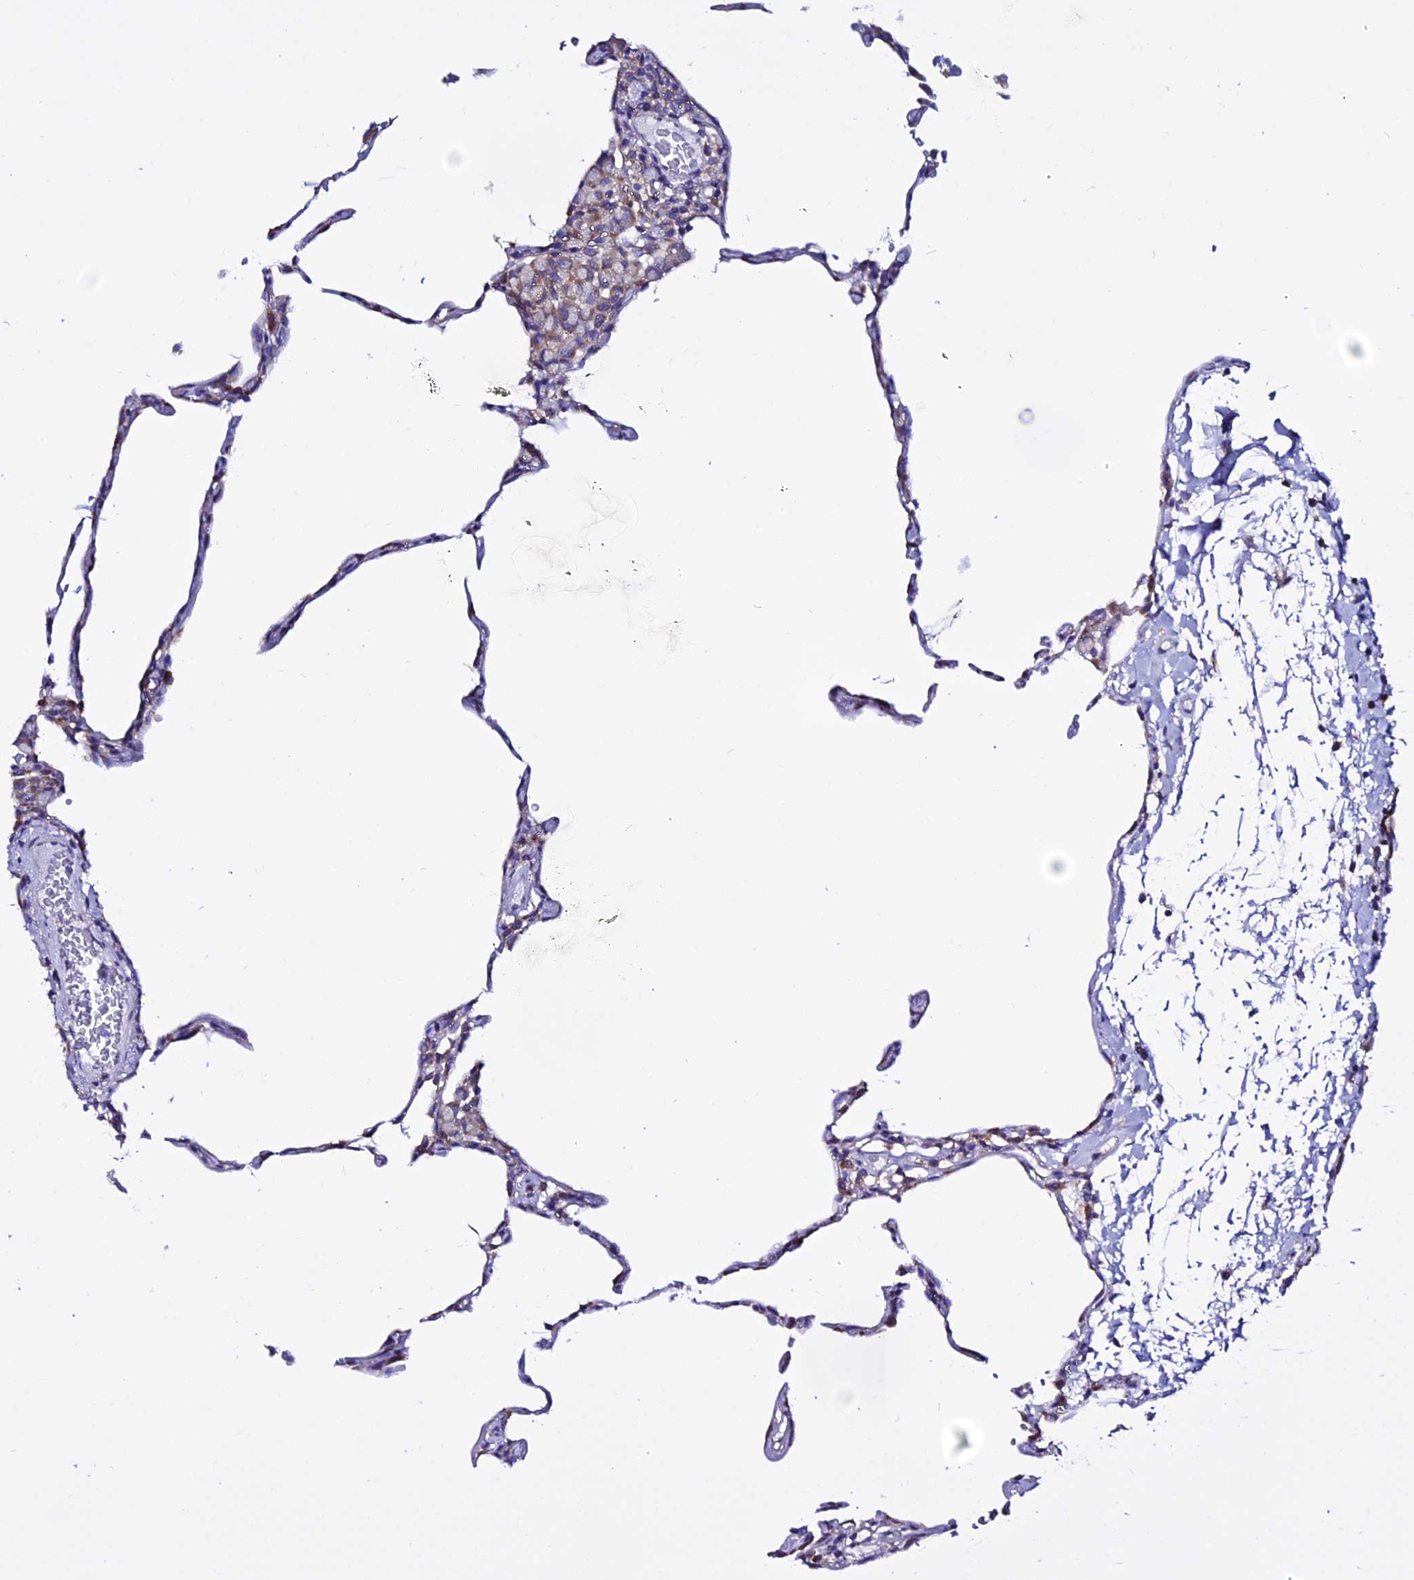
{"staining": {"intensity": "weak", "quantity": "<25%", "location": "cytoplasmic/membranous"}, "tissue": "lung", "cell_type": "Alveolar cells", "image_type": "normal", "snomed": [{"axis": "morphology", "description": "Normal tissue, NOS"}, {"axis": "topography", "description": "Lung"}], "caption": "This is a micrograph of immunohistochemistry staining of normal lung, which shows no positivity in alveolar cells. (DAB IHC visualized using brightfield microscopy, high magnification).", "gene": "EEF1G", "patient": {"sex": "female", "age": 57}}